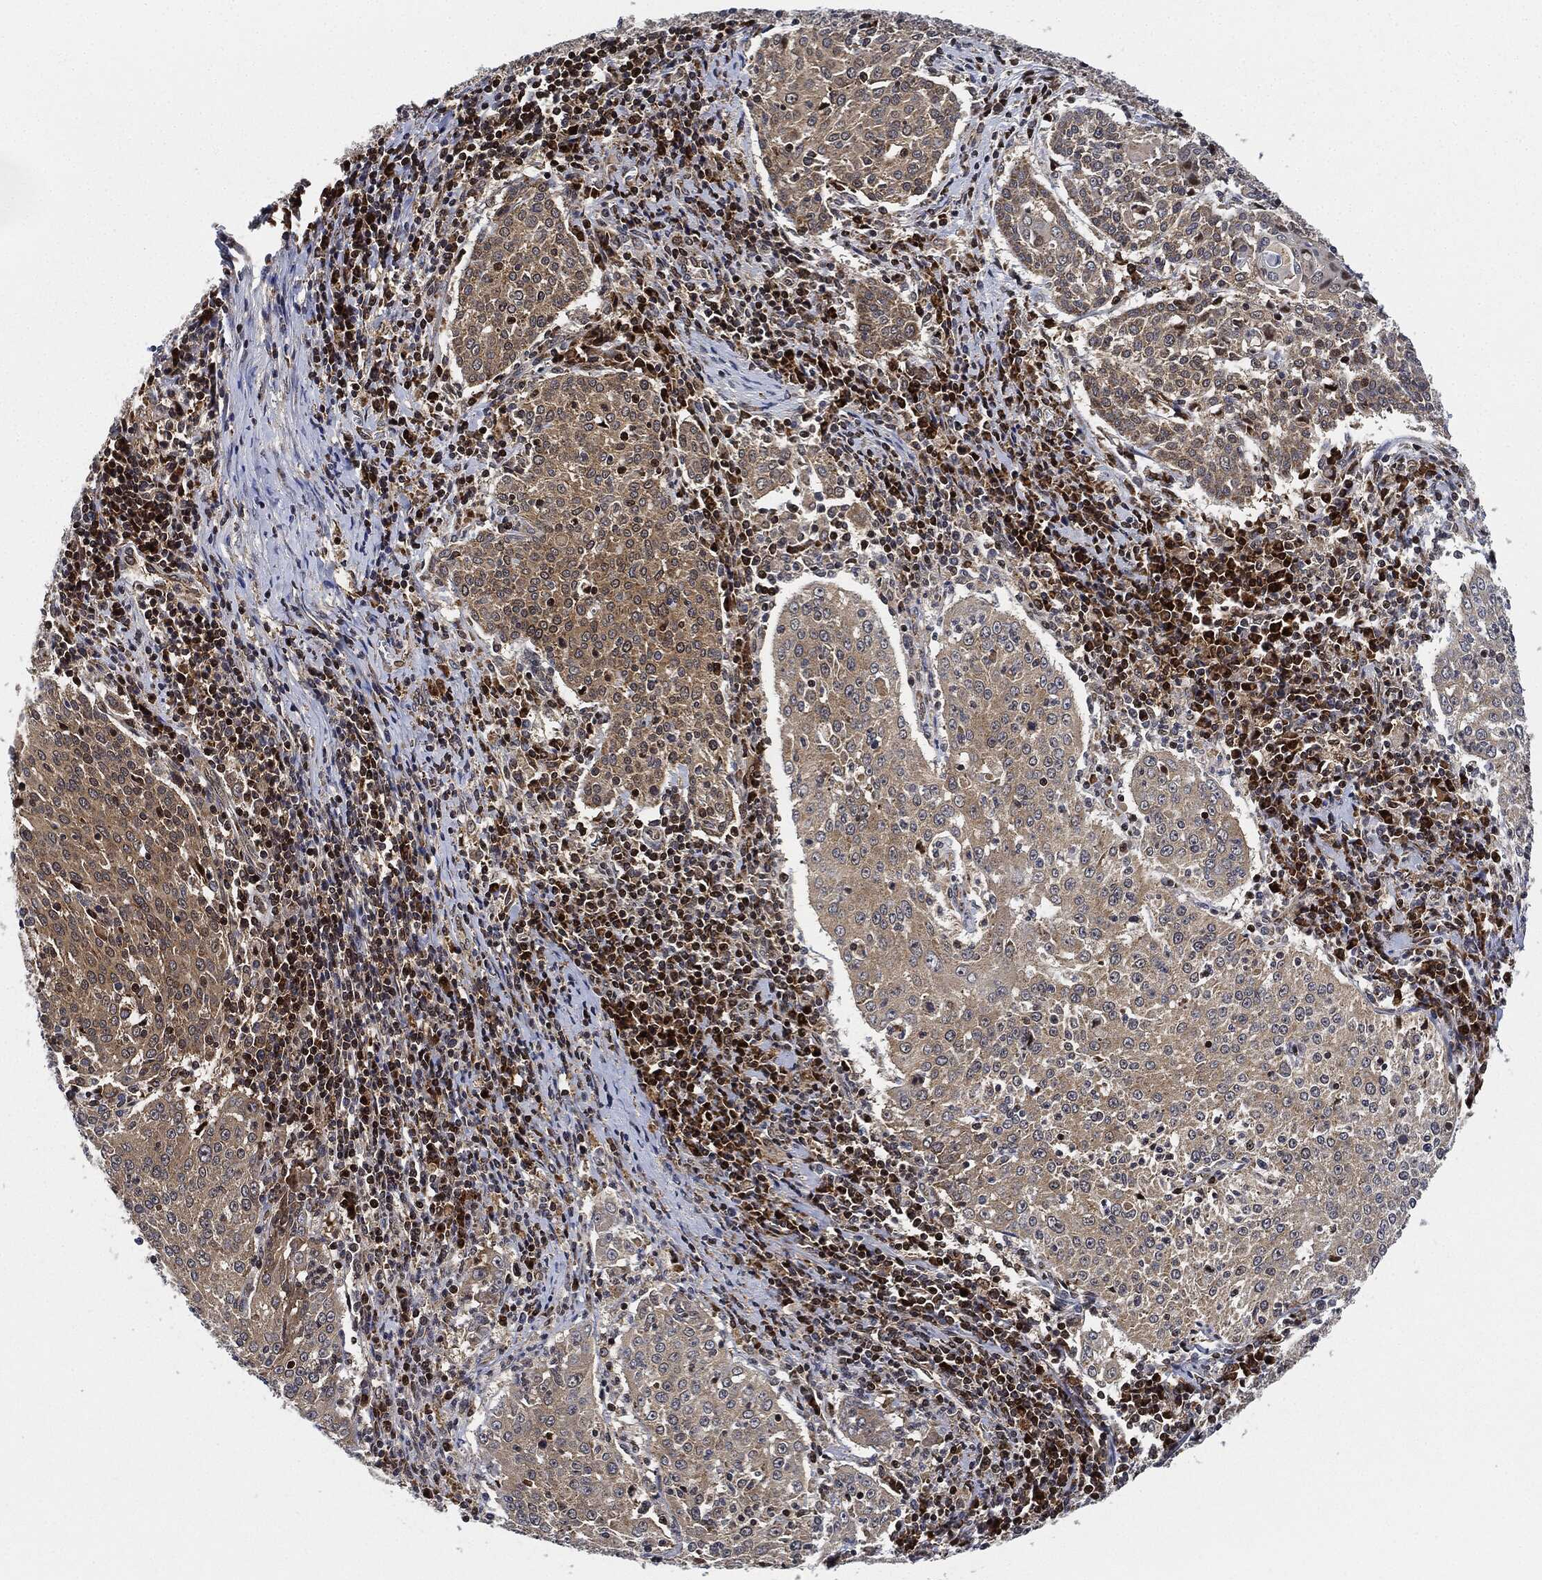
{"staining": {"intensity": "weak", "quantity": "<25%", "location": "cytoplasmic/membranous"}, "tissue": "cervical cancer", "cell_type": "Tumor cells", "image_type": "cancer", "snomed": [{"axis": "morphology", "description": "Squamous cell carcinoma, NOS"}, {"axis": "topography", "description": "Cervix"}], "caption": "A photomicrograph of cervical cancer stained for a protein exhibits no brown staining in tumor cells.", "gene": "RNASEL", "patient": {"sex": "female", "age": 41}}